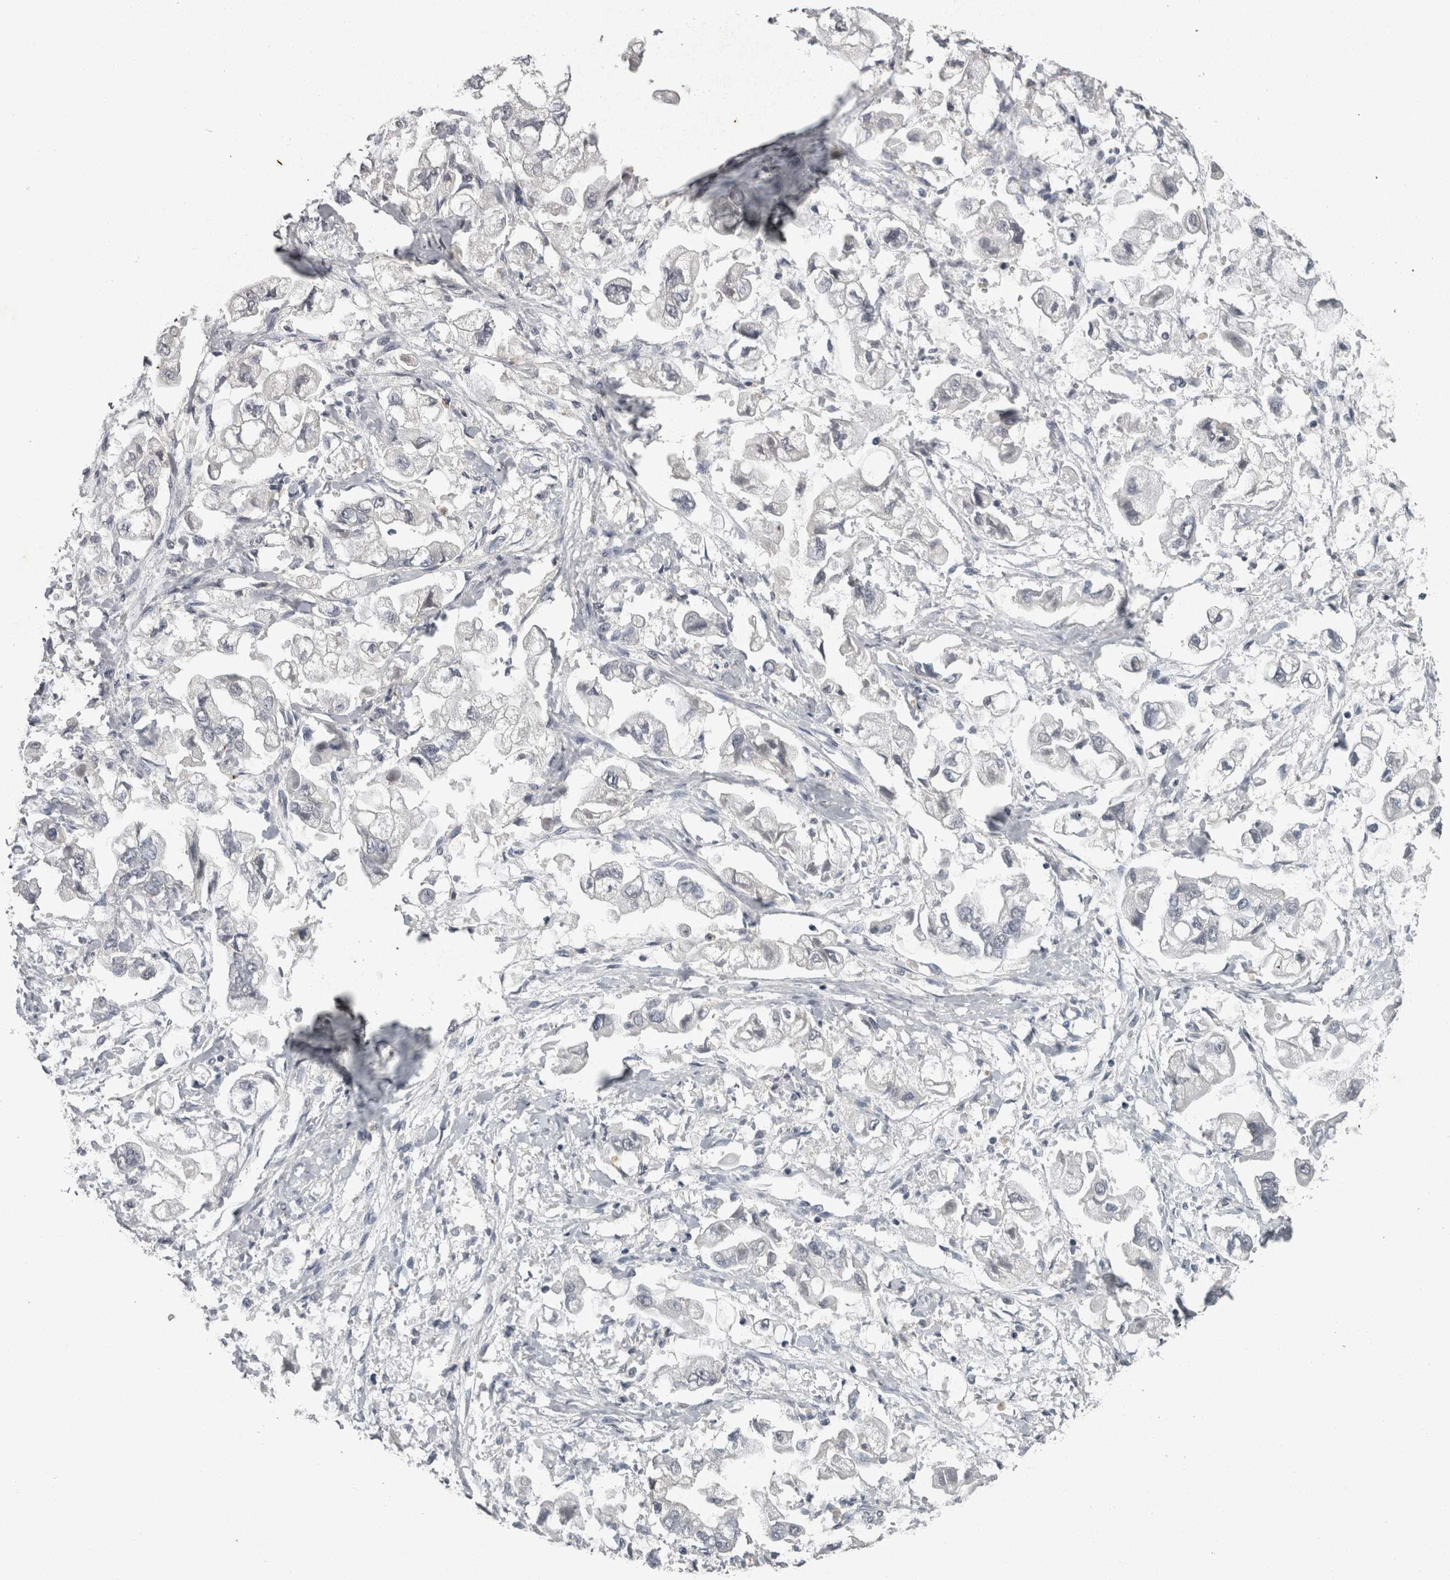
{"staining": {"intensity": "negative", "quantity": "none", "location": "none"}, "tissue": "stomach cancer", "cell_type": "Tumor cells", "image_type": "cancer", "snomed": [{"axis": "morphology", "description": "Normal tissue, NOS"}, {"axis": "morphology", "description": "Adenocarcinoma, NOS"}, {"axis": "topography", "description": "Stomach"}], "caption": "DAB (3,3'-diaminobenzidine) immunohistochemical staining of stomach cancer (adenocarcinoma) demonstrates no significant positivity in tumor cells.", "gene": "PIK3AP1", "patient": {"sex": "male", "age": 62}}